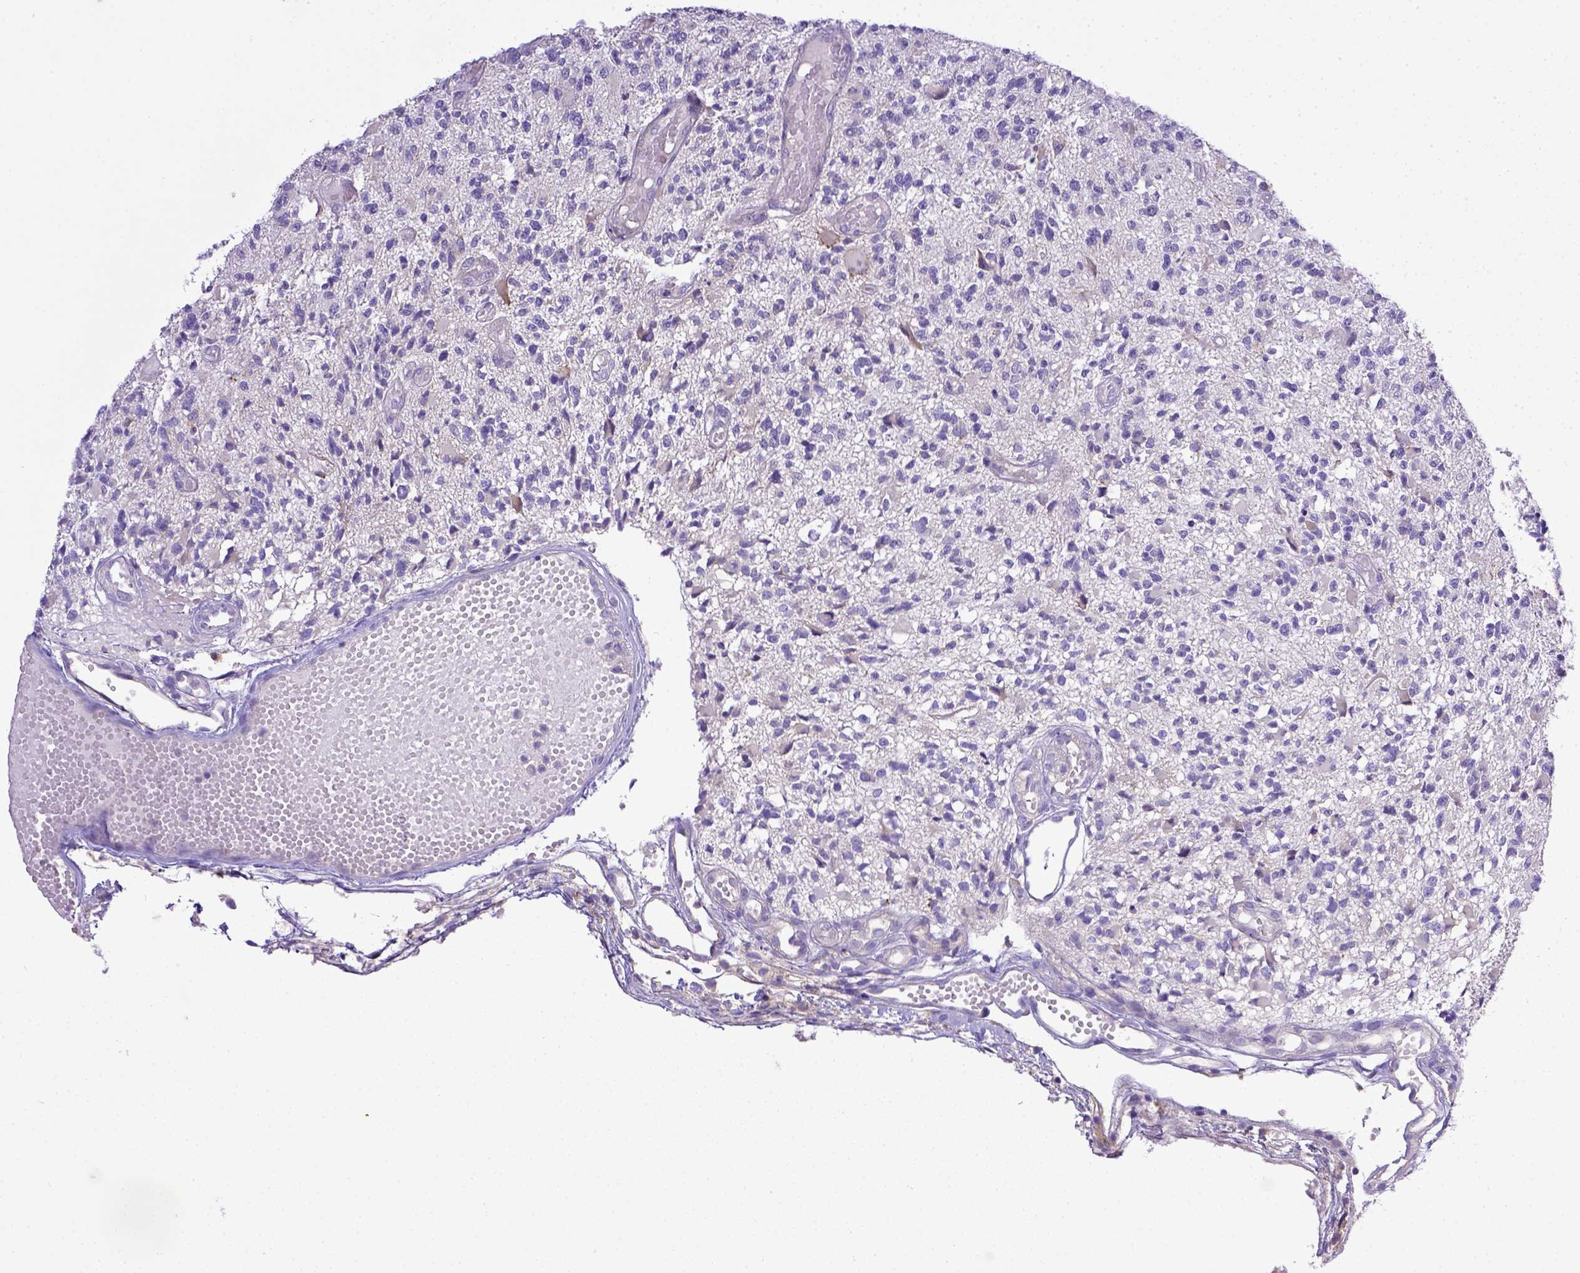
{"staining": {"intensity": "negative", "quantity": "none", "location": "none"}, "tissue": "glioma", "cell_type": "Tumor cells", "image_type": "cancer", "snomed": [{"axis": "morphology", "description": "Glioma, malignant, High grade"}, {"axis": "topography", "description": "Brain"}], "caption": "A histopathology image of high-grade glioma (malignant) stained for a protein demonstrates no brown staining in tumor cells.", "gene": "CD40", "patient": {"sex": "female", "age": 63}}